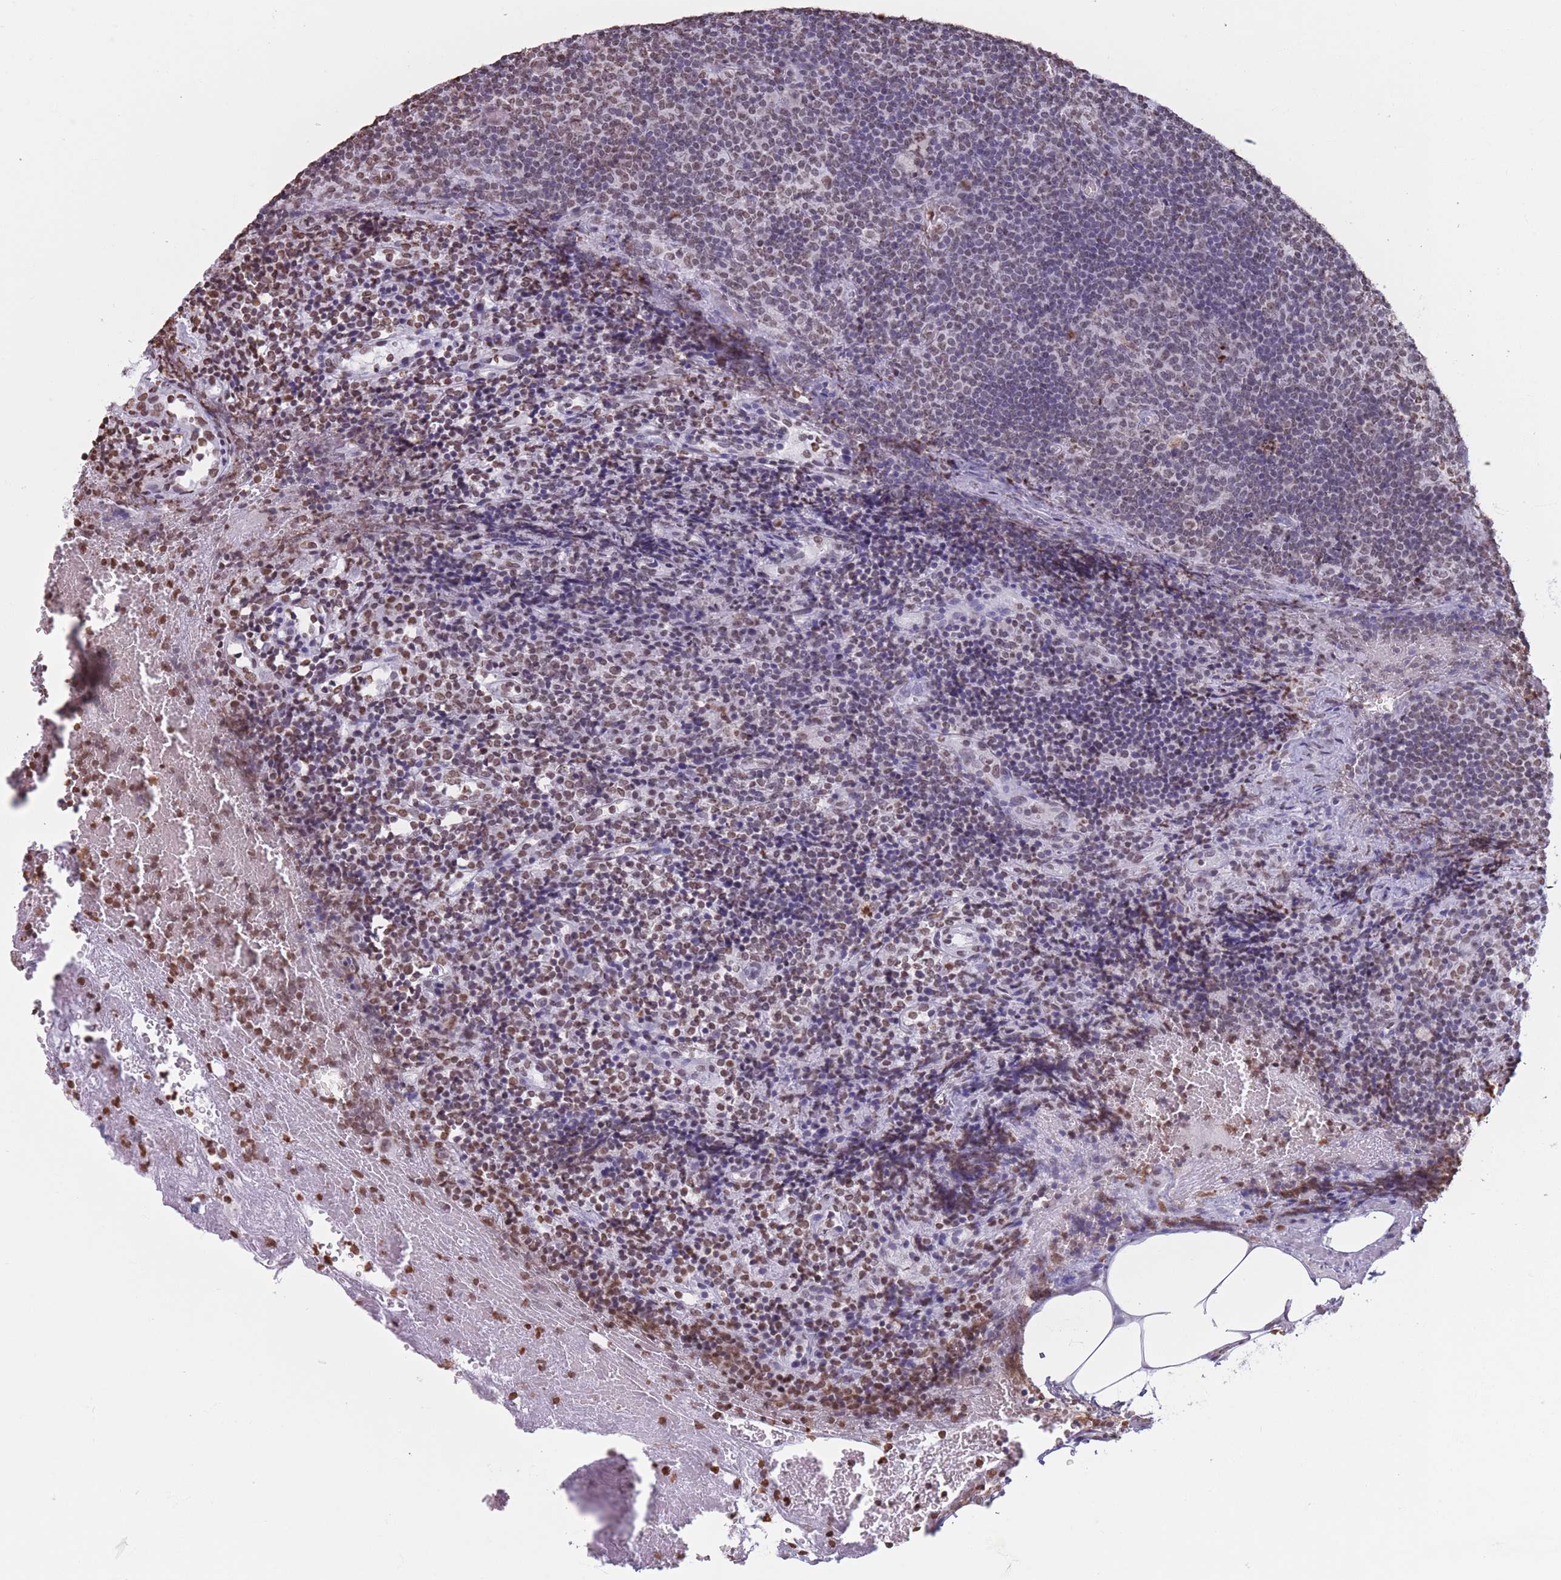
{"staining": {"intensity": "weak", "quantity": "25%-75%", "location": "nuclear"}, "tissue": "lymph node", "cell_type": "Germinal center cells", "image_type": "normal", "snomed": [{"axis": "morphology", "description": "Normal tissue, NOS"}, {"axis": "topography", "description": "Lymph node"}], "caption": "The micrograph shows immunohistochemical staining of unremarkable lymph node. There is weak nuclear positivity is identified in about 25%-75% of germinal center cells.", "gene": "RYK", "patient": {"sex": "male", "age": 58}}